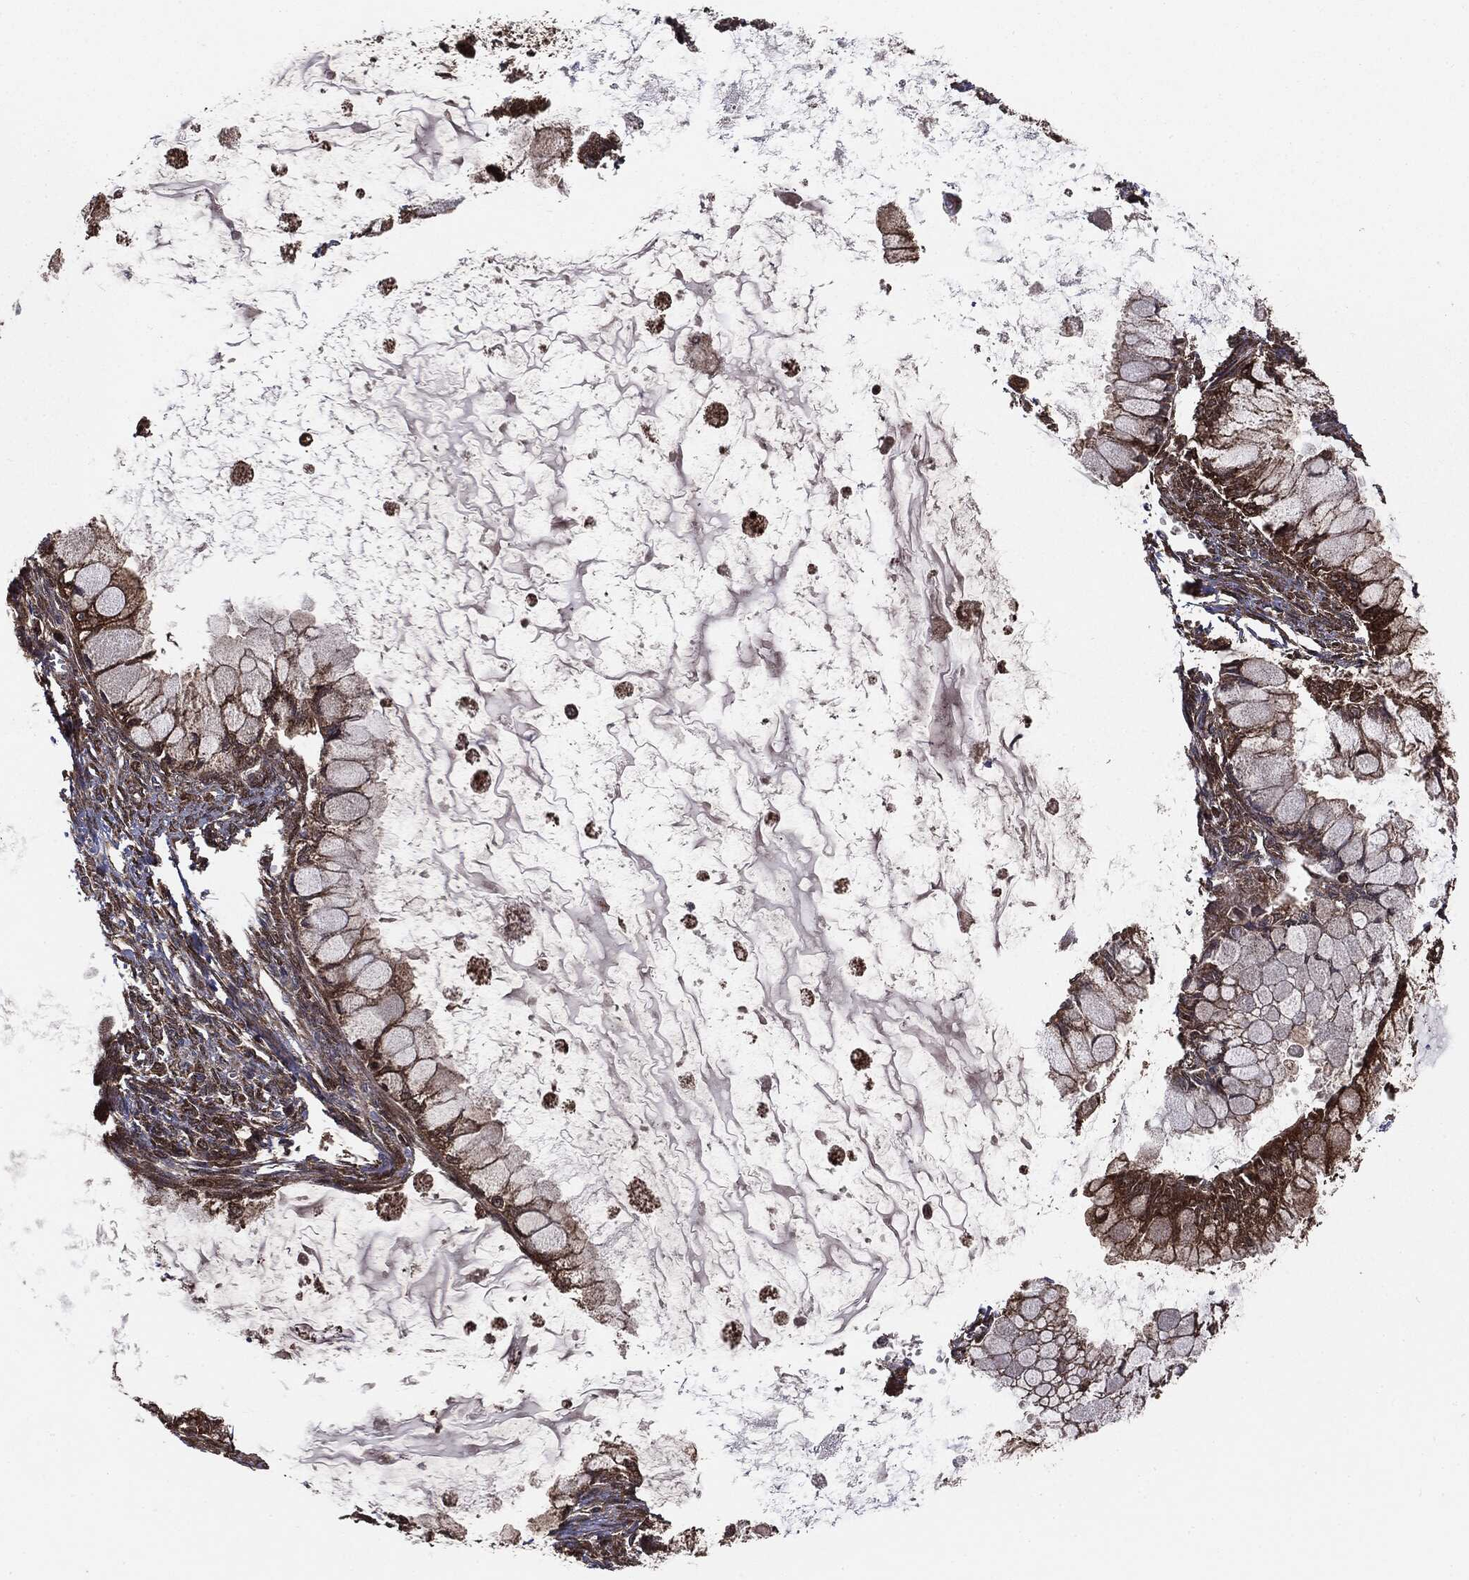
{"staining": {"intensity": "moderate", "quantity": ">75%", "location": "cytoplasmic/membranous"}, "tissue": "ovarian cancer", "cell_type": "Tumor cells", "image_type": "cancer", "snomed": [{"axis": "morphology", "description": "Cystadenocarcinoma, mucinous, NOS"}, {"axis": "topography", "description": "Ovary"}], "caption": "This is an image of immunohistochemistry staining of ovarian cancer, which shows moderate staining in the cytoplasmic/membranous of tumor cells.", "gene": "NME1", "patient": {"sex": "female", "age": 34}}